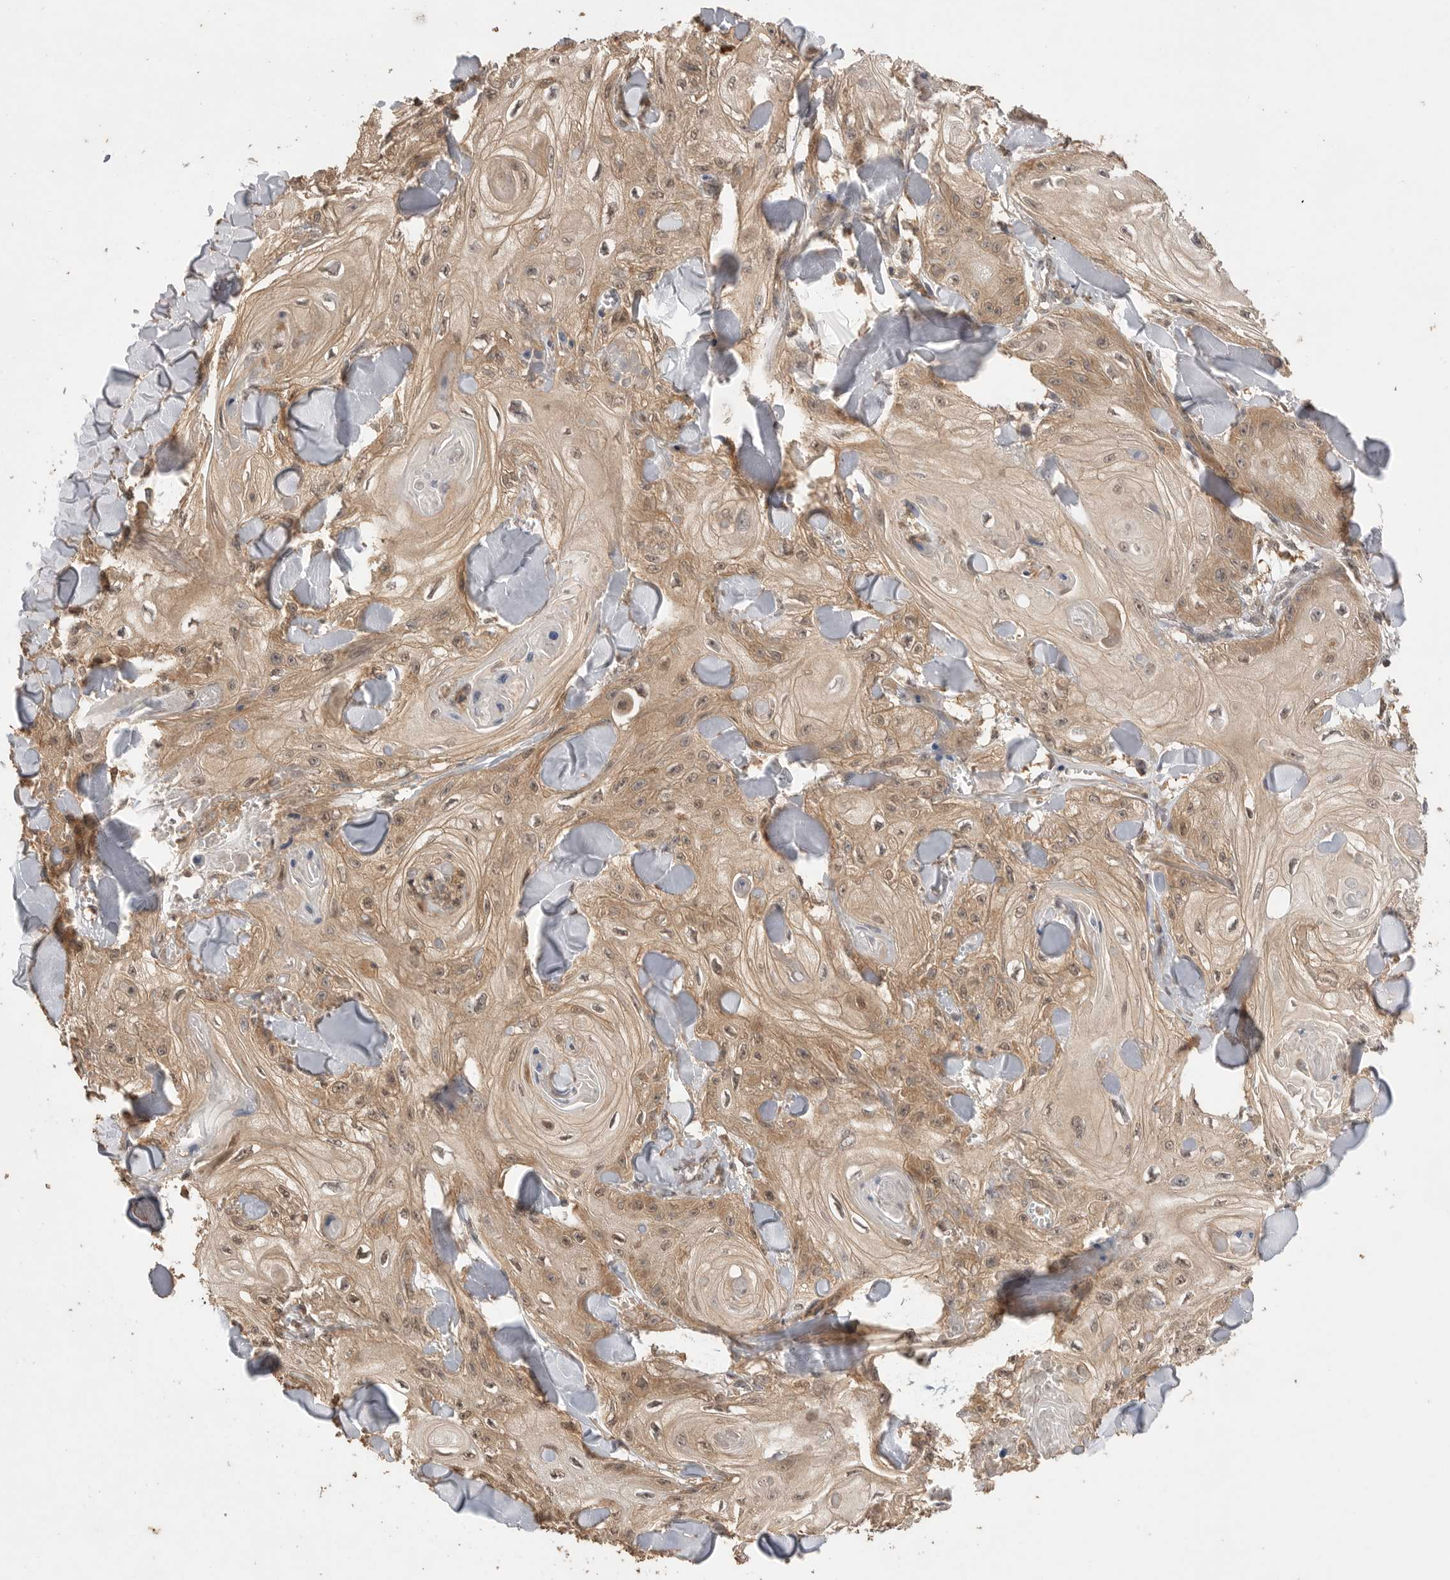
{"staining": {"intensity": "moderate", "quantity": ">75%", "location": "cytoplasmic/membranous"}, "tissue": "skin cancer", "cell_type": "Tumor cells", "image_type": "cancer", "snomed": [{"axis": "morphology", "description": "Squamous cell carcinoma, NOS"}, {"axis": "topography", "description": "Skin"}], "caption": "Human skin squamous cell carcinoma stained with a protein marker demonstrates moderate staining in tumor cells.", "gene": "MAP2K1", "patient": {"sex": "male", "age": 74}}